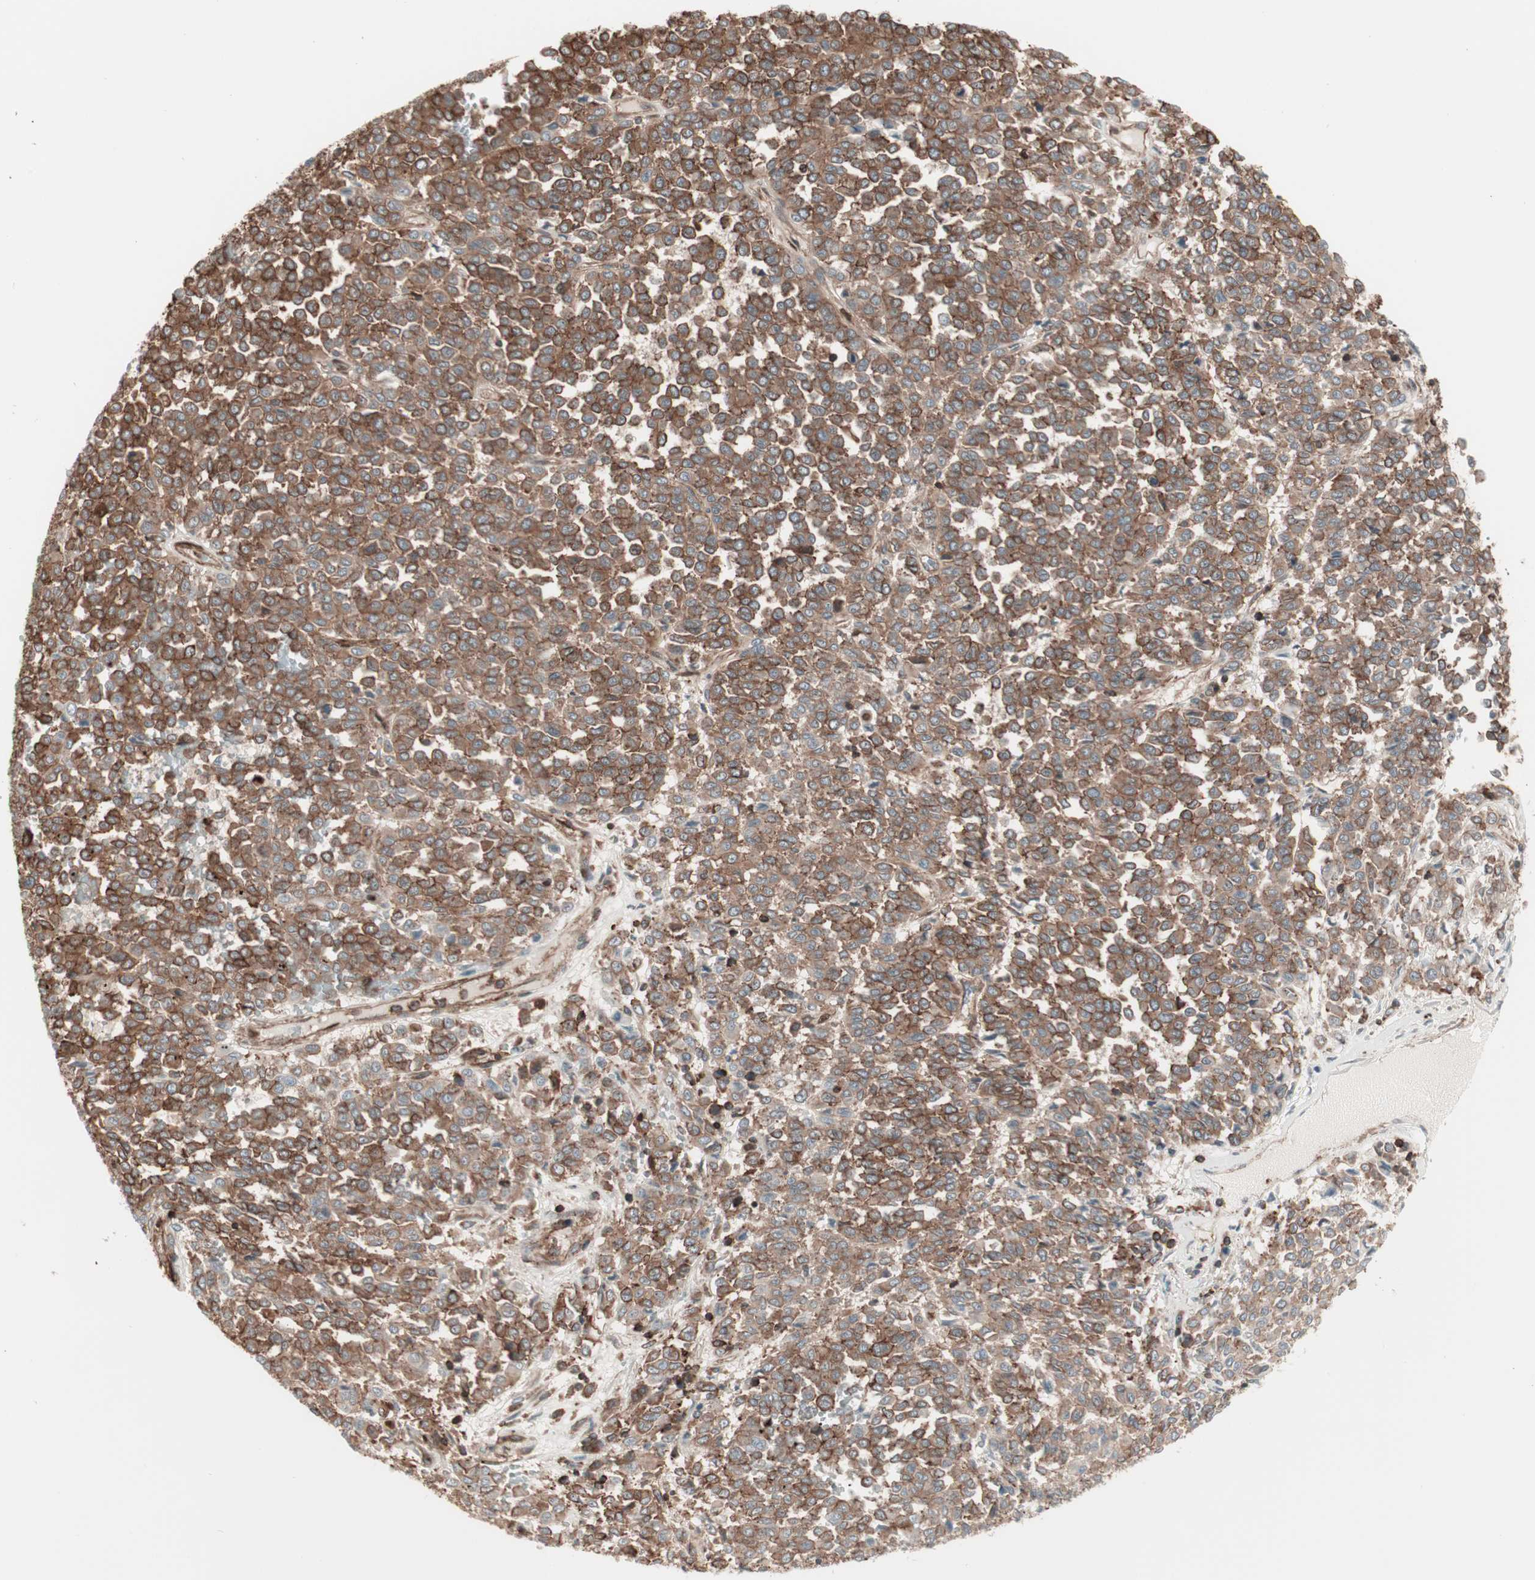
{"staining": {"intensity": "strong", "quantity": ">75%", "location": "cytoplasmic/membranous"}, "tissue": "melanoma", "cell_type": "Tumor cells", "image_type": "cancer", "snomed": [{"axis": "morphology", "description": "Malignant melanoma, Metastatic site"}, {"axis": "topography", "description": "Pancreas"}], "caption": "Strong cytoplasmic/membranous positivity is appreciated in approximately >75% of tumor cells in malignant melanoma (metastatic site). (DAB (3,3'-diaminobenzidine) = brown stain, brightfield microscopy at high magnification).", "gene": "TCP11L1", "patient": {"sex": "female", "age": 30}}